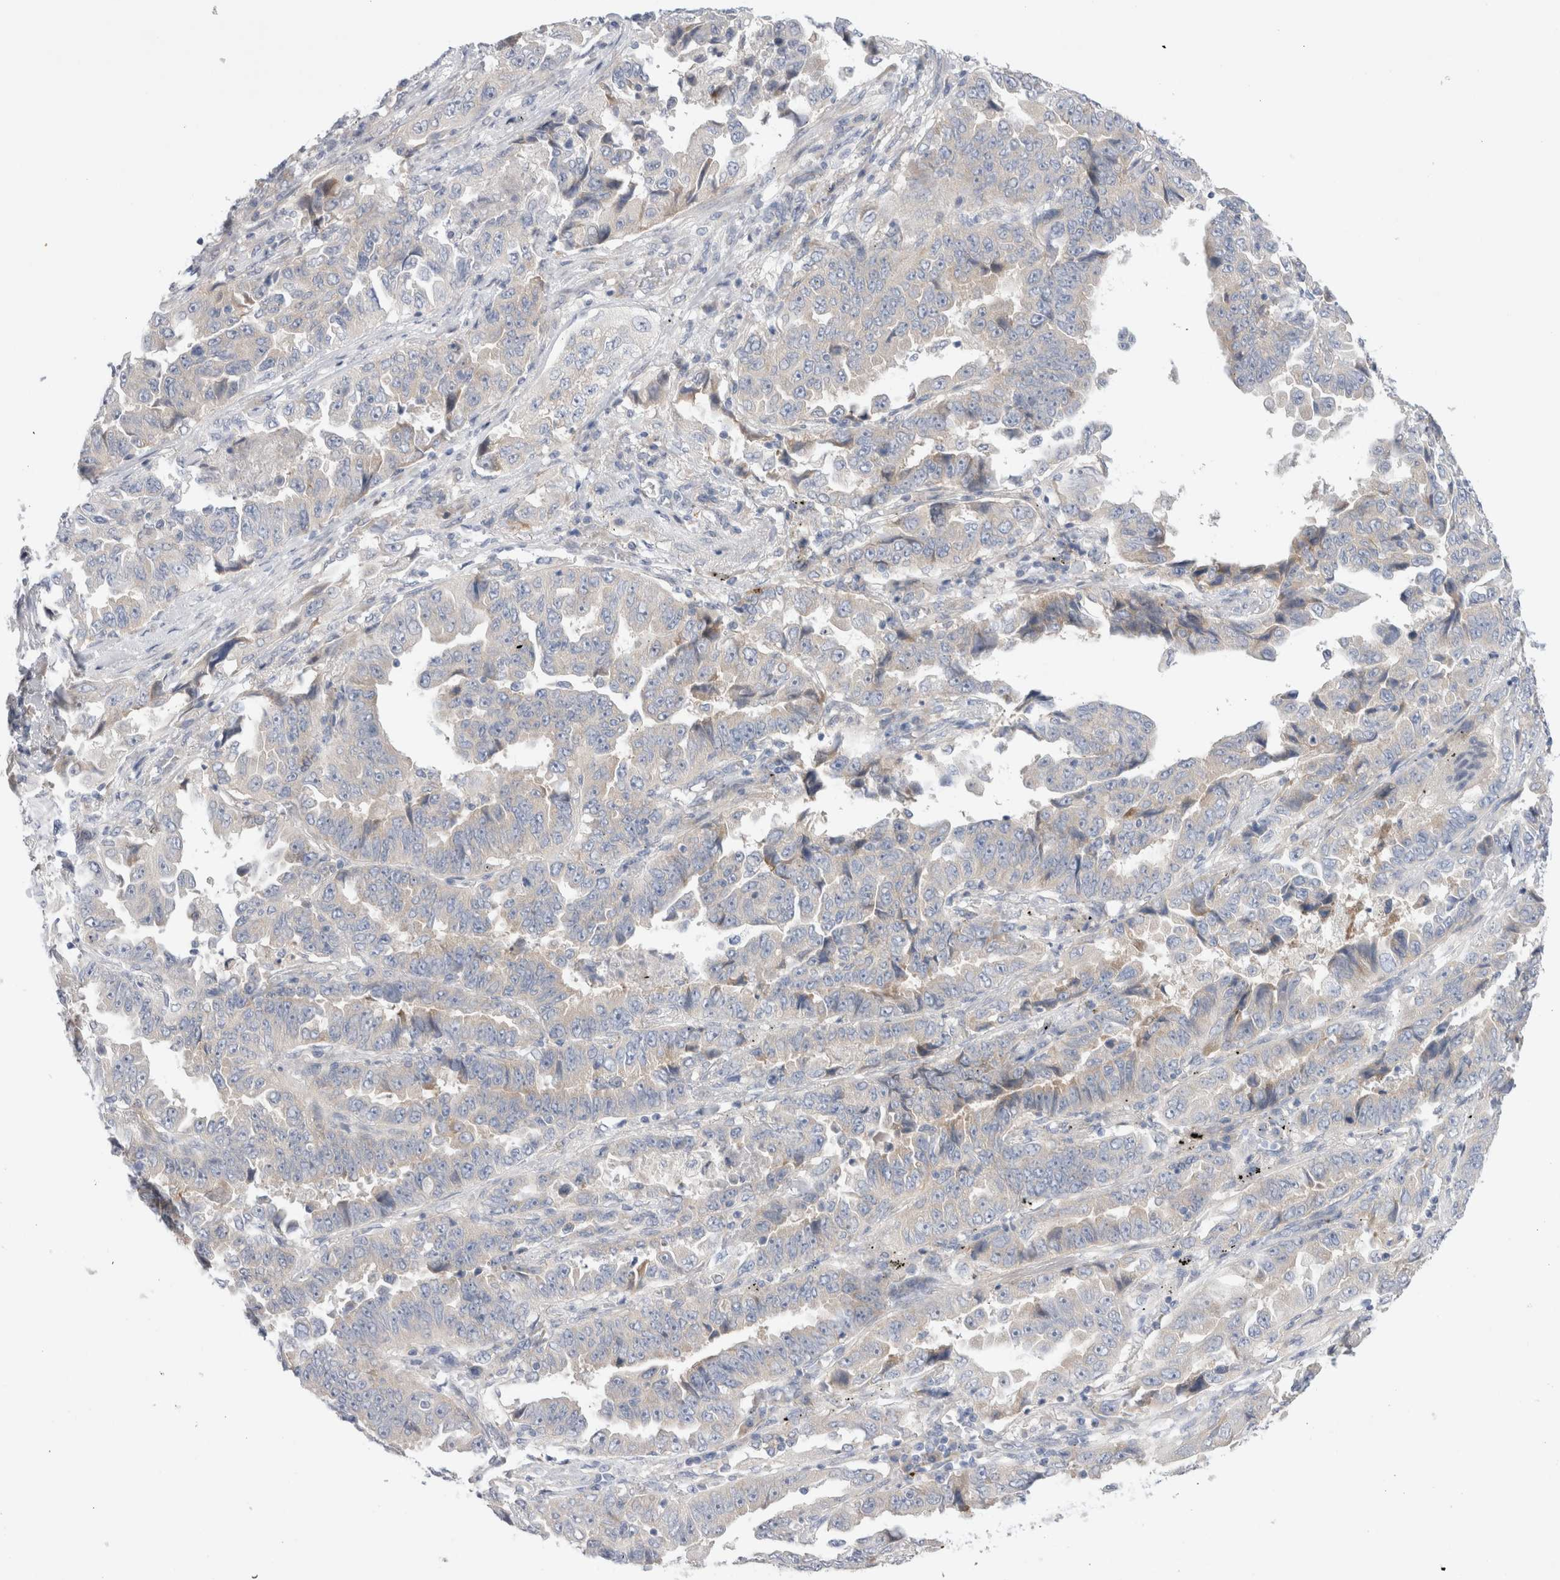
{"staining": {"intensity": "weak", "quantity": "<25%", "location": "cytoplasmic/membranous"}, "tissue": "lung cancer", "cell_type": "Tumor cells", "image_type": "cancer", "snomed": [{"axis": "morphology", "description": "Adenocarcinoma, NOS"}, {"axis": "topography", "description": "Lung"}], "caption": "This is an immunohistochemistry photomicrograph of human lung cancer (adenocarcinoma). There is no expression in tumor cells.", "gene": "RBM12B", "patient": {"sex": "female", "age": 51}}